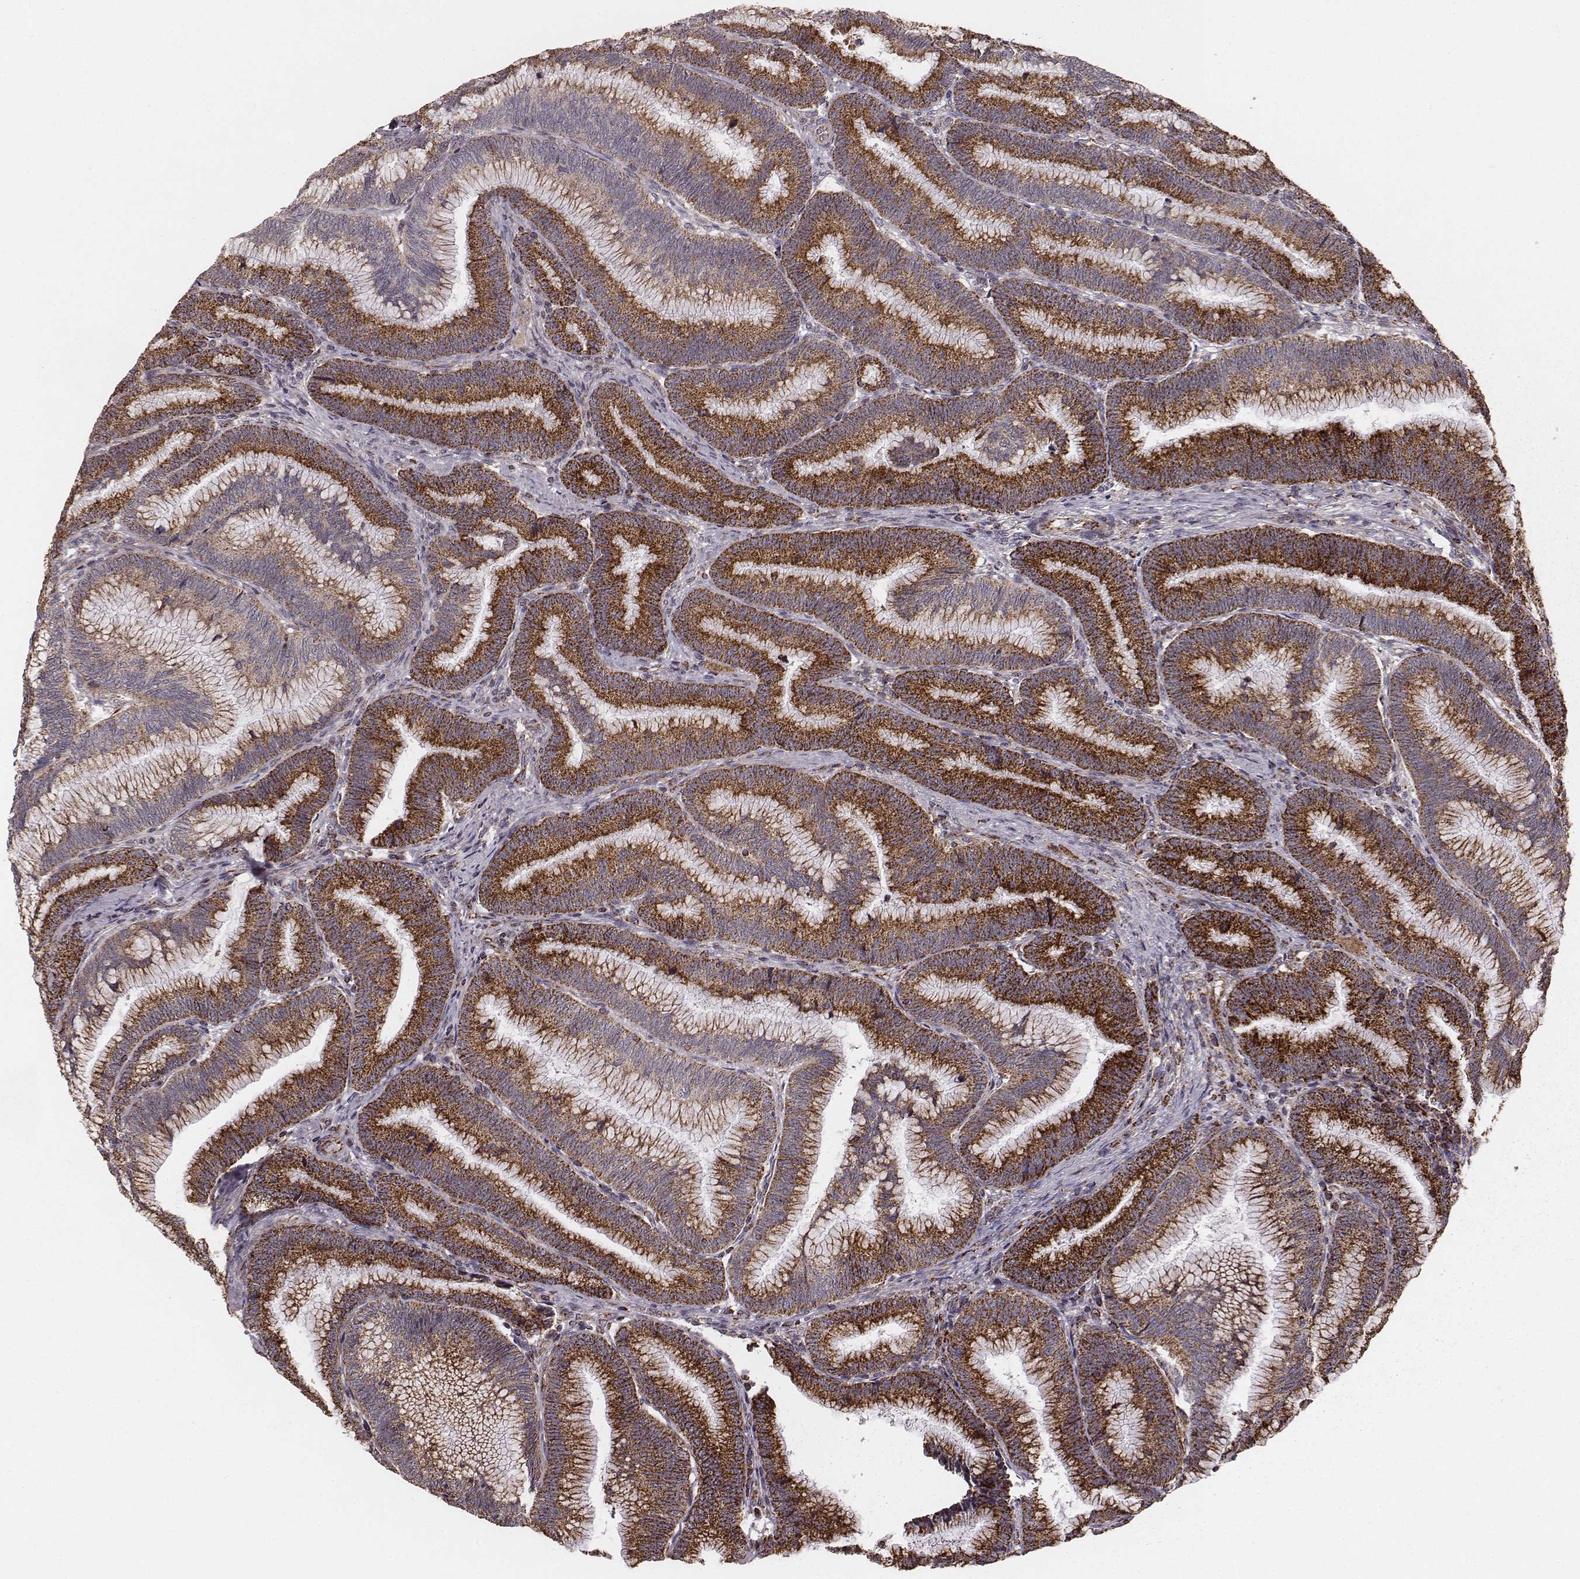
{"staining": {"intensity": "strong", "quantity": ">75%", "location": "cytoplasmic/membranous"}, "tissue": "colorectal cancer", "cell_type": "Tumor cells", "image_type": "cancer", "snomed": [{"axis": "morphology", "description": "Adenocarcinoma, NOS"}, {"axis": "topography", "description": "Colon"}], "caption": "High-power microscopy captured an immunohistochemistry (IHC) micrograph of adenocarcinoma (colorectal), revealing strong cytoplasmic/membranous staining in approximately >75% of tumor cells.", "gene": "TUFM", "patient": {"sex": "female", "age": 78}}